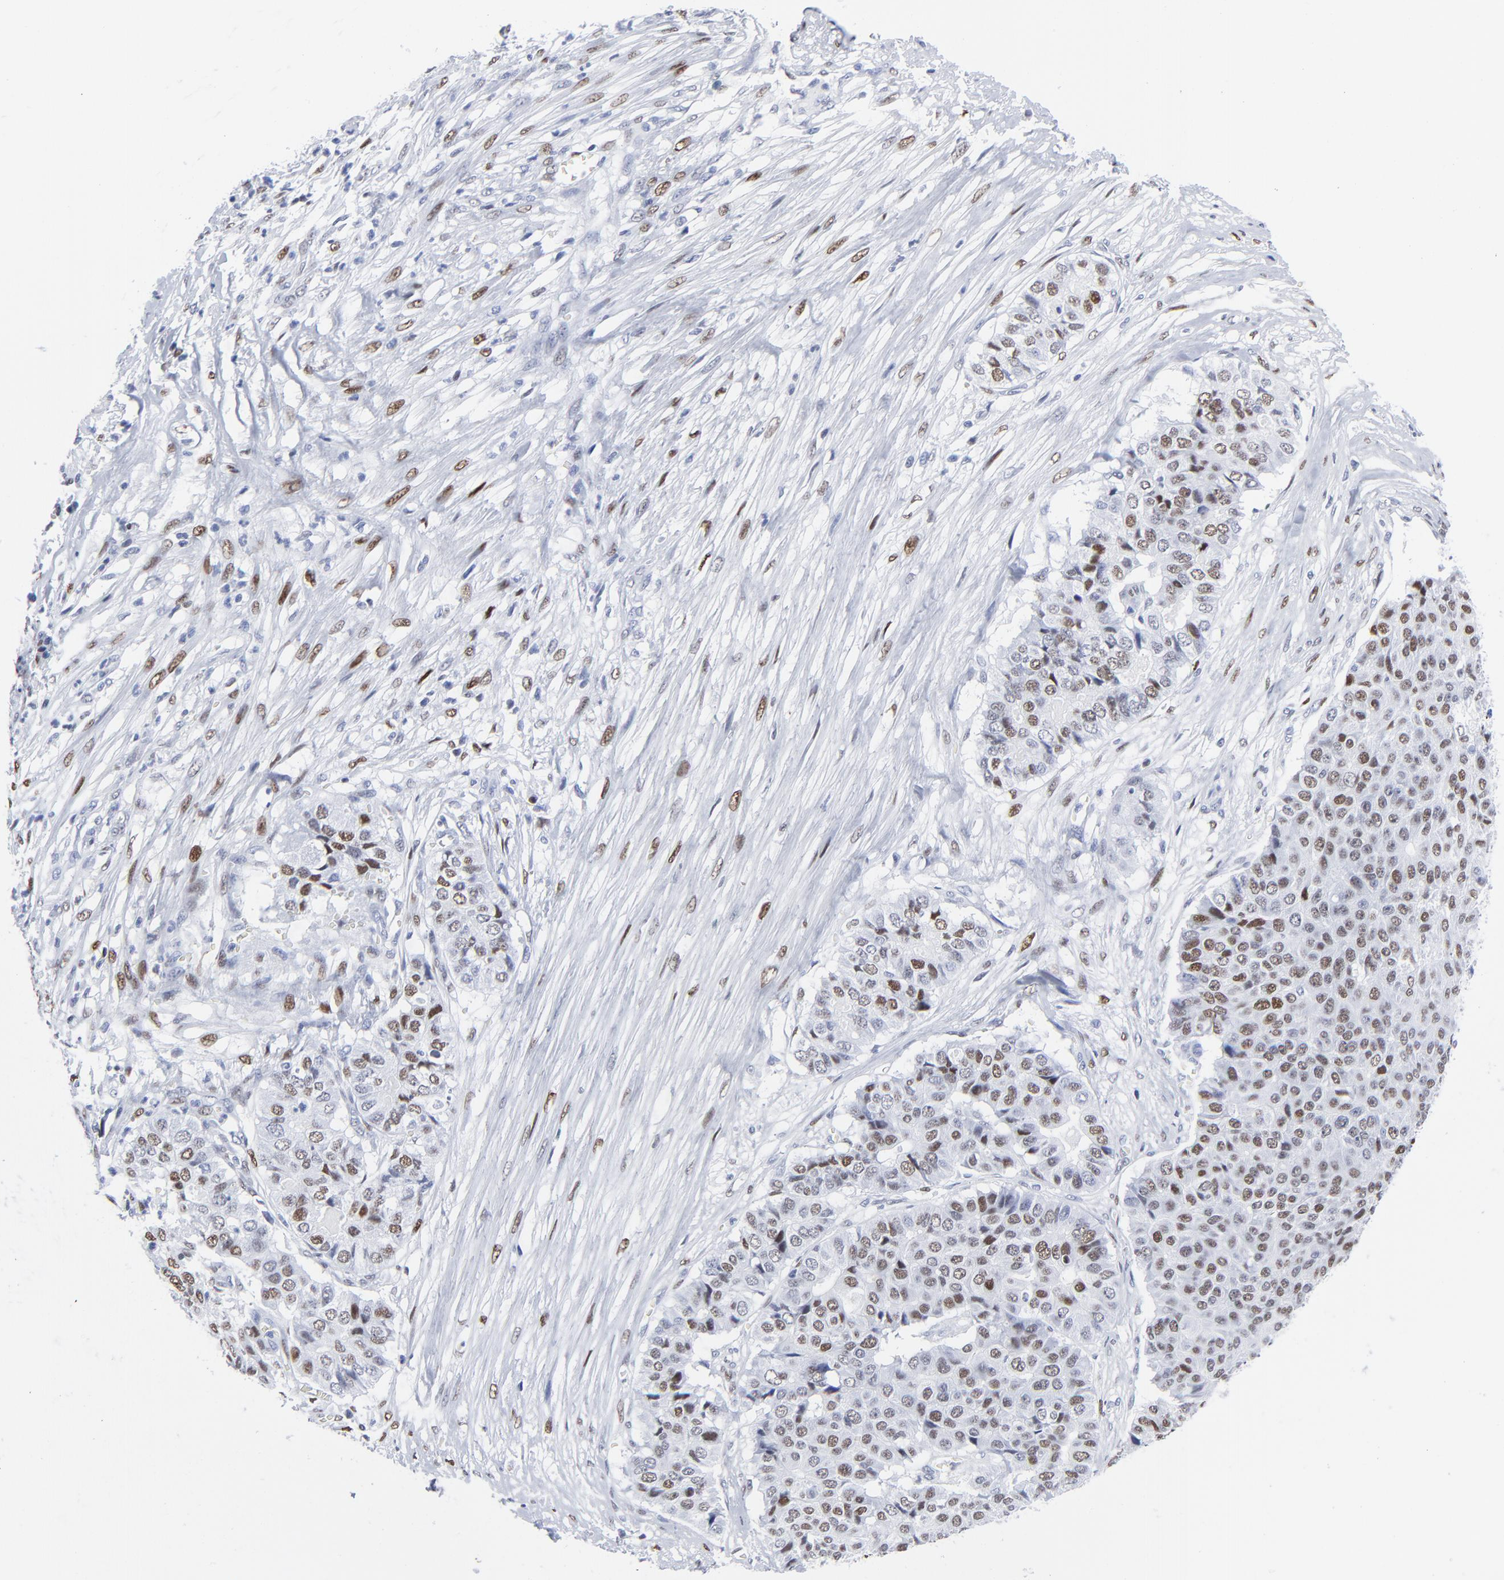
{"staining": {"intensity": "moderate", "quantity": "25%-75%", "location": "nuclear"}, "tissue": "pancreatic cancer", "cell_type": "Tumor cells", "image_type": "cancer", "snomed": [{"axis": "morphology", "description": "Adenocarcinoma, NOS"}, {"axis": "topography", "description": "Pancreas"}], "caption": "Protein staining shows moderate nuclear staining in approximately 25%-75% of tumor cells in pancreatic cancer (adenocarcinoma). (DAB IHC, brown staining for protein, blue staining for nuclei).", "gene": "JUN", "patient": {"sex": "male", "age": 50}}